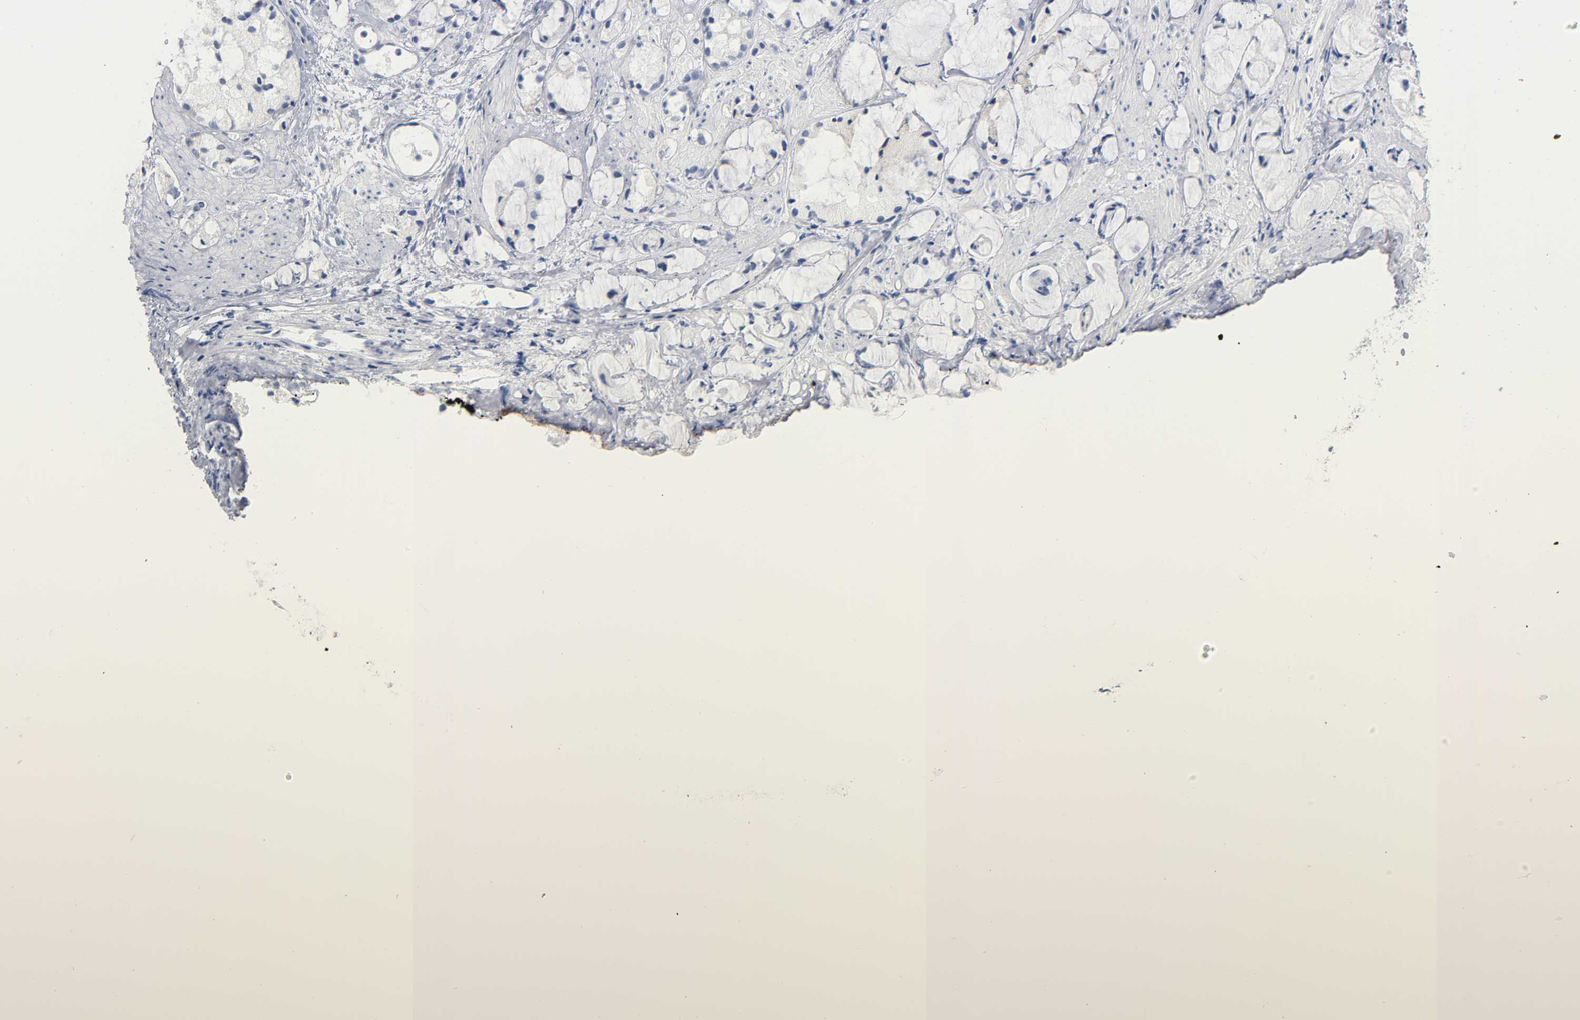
{"staining": {"intensity": "negative", "quantity": "none", "location": "none"}, "tissue": "prostate cancer", "cell_type": "Tumor cells", "image_type": "cancer", "snomed": [{"axis": "morphology", "description": "Adenocarcinoma, High grade"}, {"axis": "topography", "description": "Prostate"}], "caption": "Prostate cancer (adenocarcinoma (high-grade)) was stained to show a protein in brown. There is no significant staining in tumor cells.", "gene": "REL", "patient": {"sex": "male", "age": 85}}